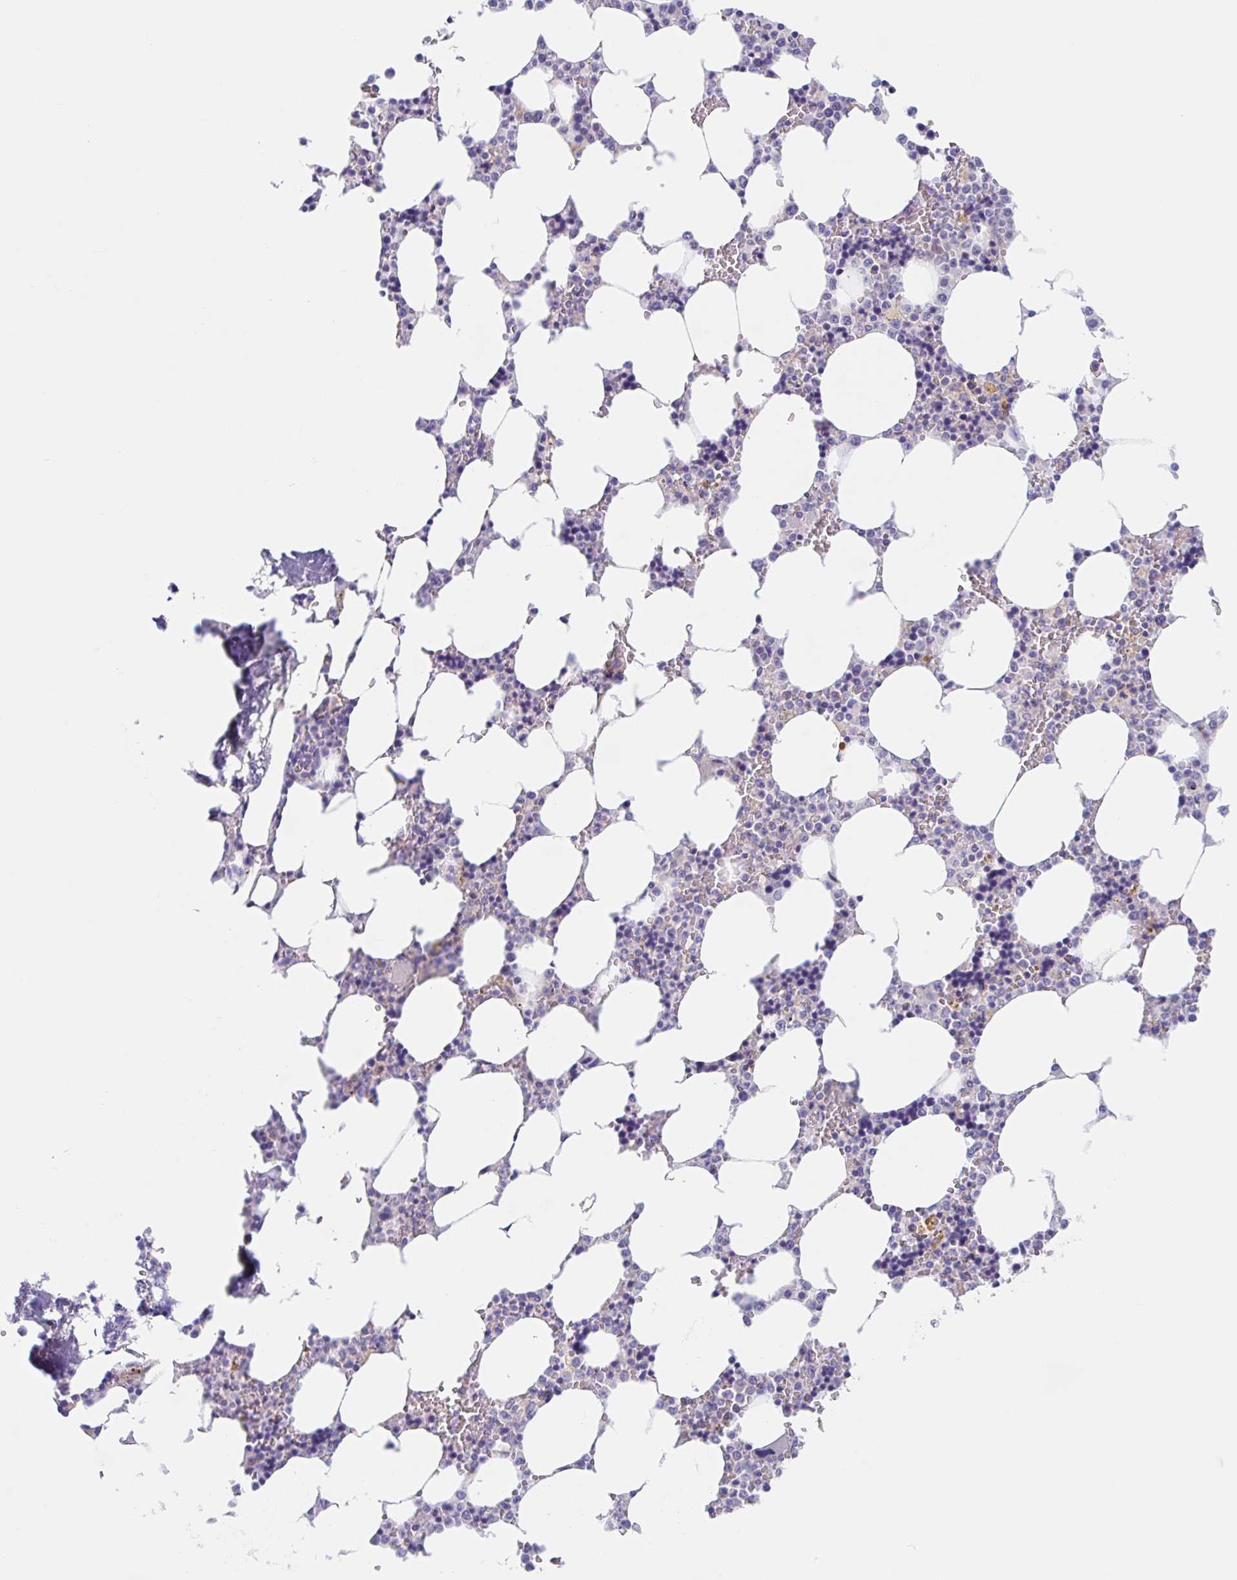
{"staining": {"intensity": "weak", "quantity": "<25%", "location": "cytoplasmic/membranous"}, "tissue": "bone marrow", "cell_type": "Hematopoietic cells", "image_type": "normal", "snomed": [{"axis": "morphology", "description": "Normal tissue, NOS"}, {"axis": "topography", "description": "Bone marrow"}], "caption": "Immunohistochemistry (IHC) of normal human bone marrow reveals no expression in hematopoietic cells.", "gene": "TMEM86A", "patient": {"sex": "male", "age": 64}}